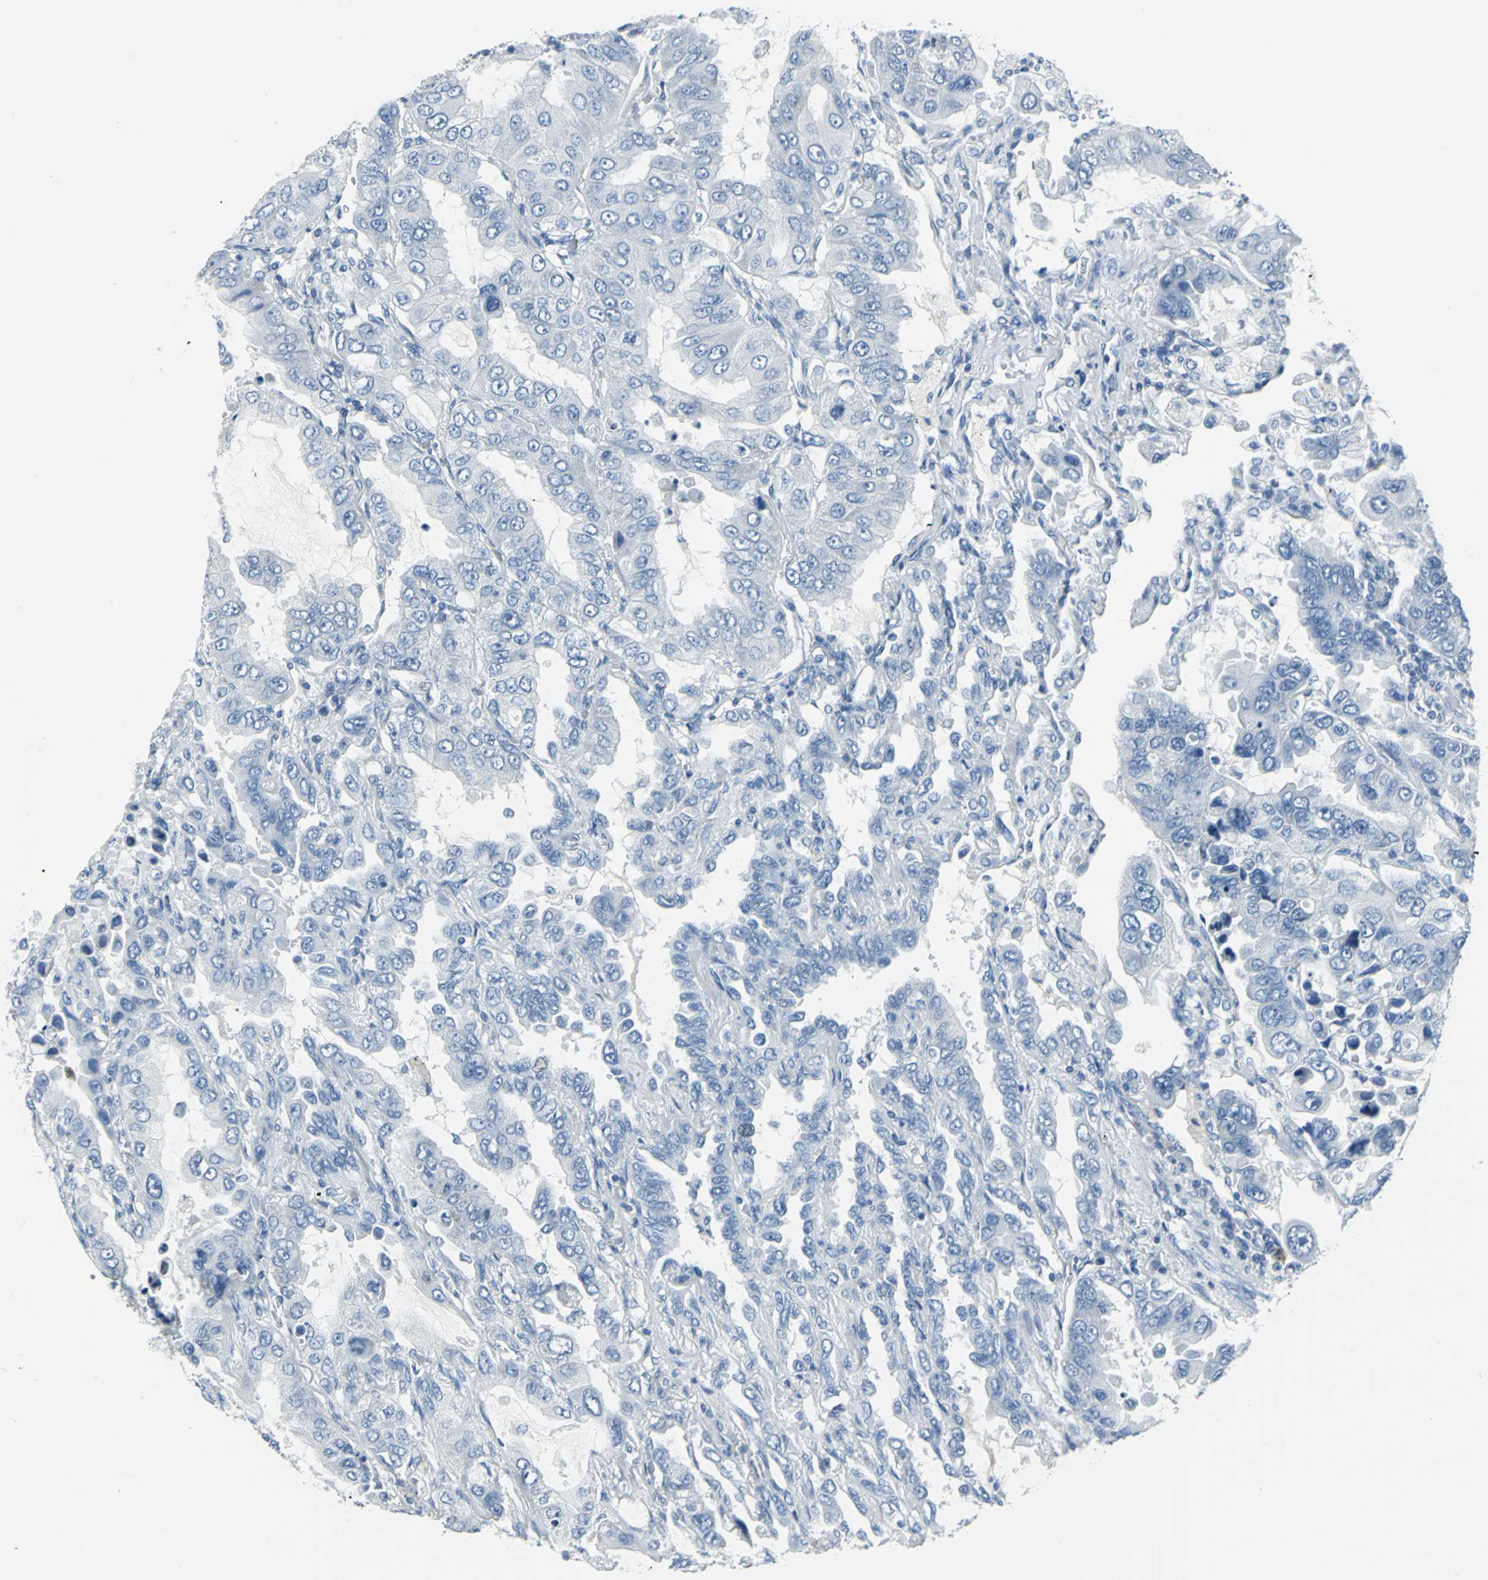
{"staining": {"intensity": "negative", "quantity": "none", "location": "none"}, "tissue": "lung cancer", "cell_type": "Tumor cells", "image_type": "cancer", "snomed": [{"axis": "morphology", "description": "Adenocarcinoma, NOS"}, {"axis": "topography", "description": "Lung"}], "caption": "Image shows no significant protein positivity in tumor cells of lung adenocarcinoma.", "gene": "DNAI2", "patient": {"sex": "male", "age": 64}}